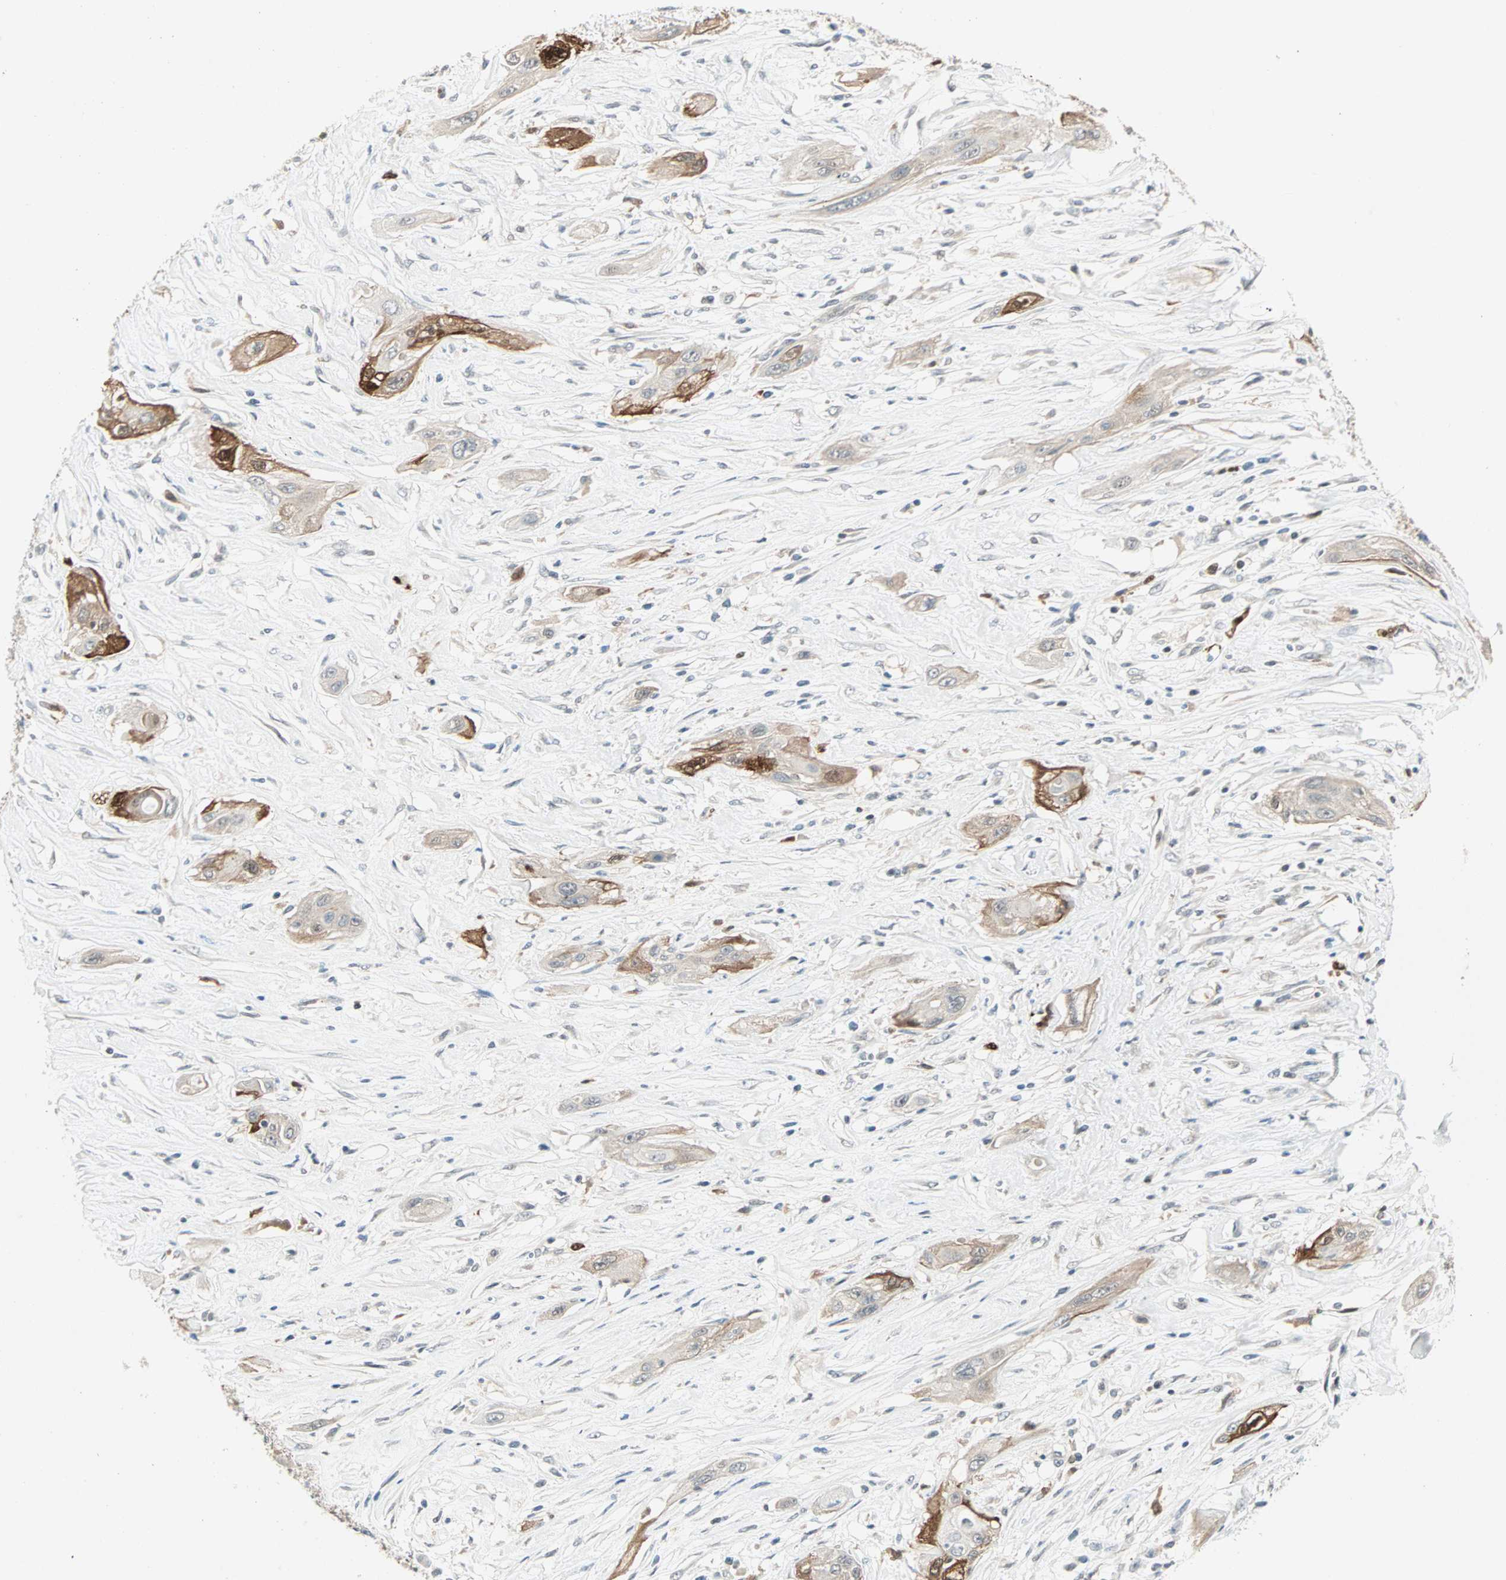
{"staining": {"intensity": "strong", "quantity": ">75%", "location": "cytoplasmic/membranous,nuclear"}, "tissue": "lung cancer", "cell_type": "Tumor cells", "image_type": "cancer", "snomed": [{"axis": "morphology", "description": "Squamous cell carcinoma, NOS"}, {"axis": "topography", "description": "Lung"}], "caption": "Immunohistochemical staining of human lung cancer (squamous cell carcinoma) demonstrates high levels of strong cytoplasmic/membranous and nuclear protein staining in about >75% of tumor cells.", "gene": "RTL6", "patient": {"sex": "female", "age": 47}}